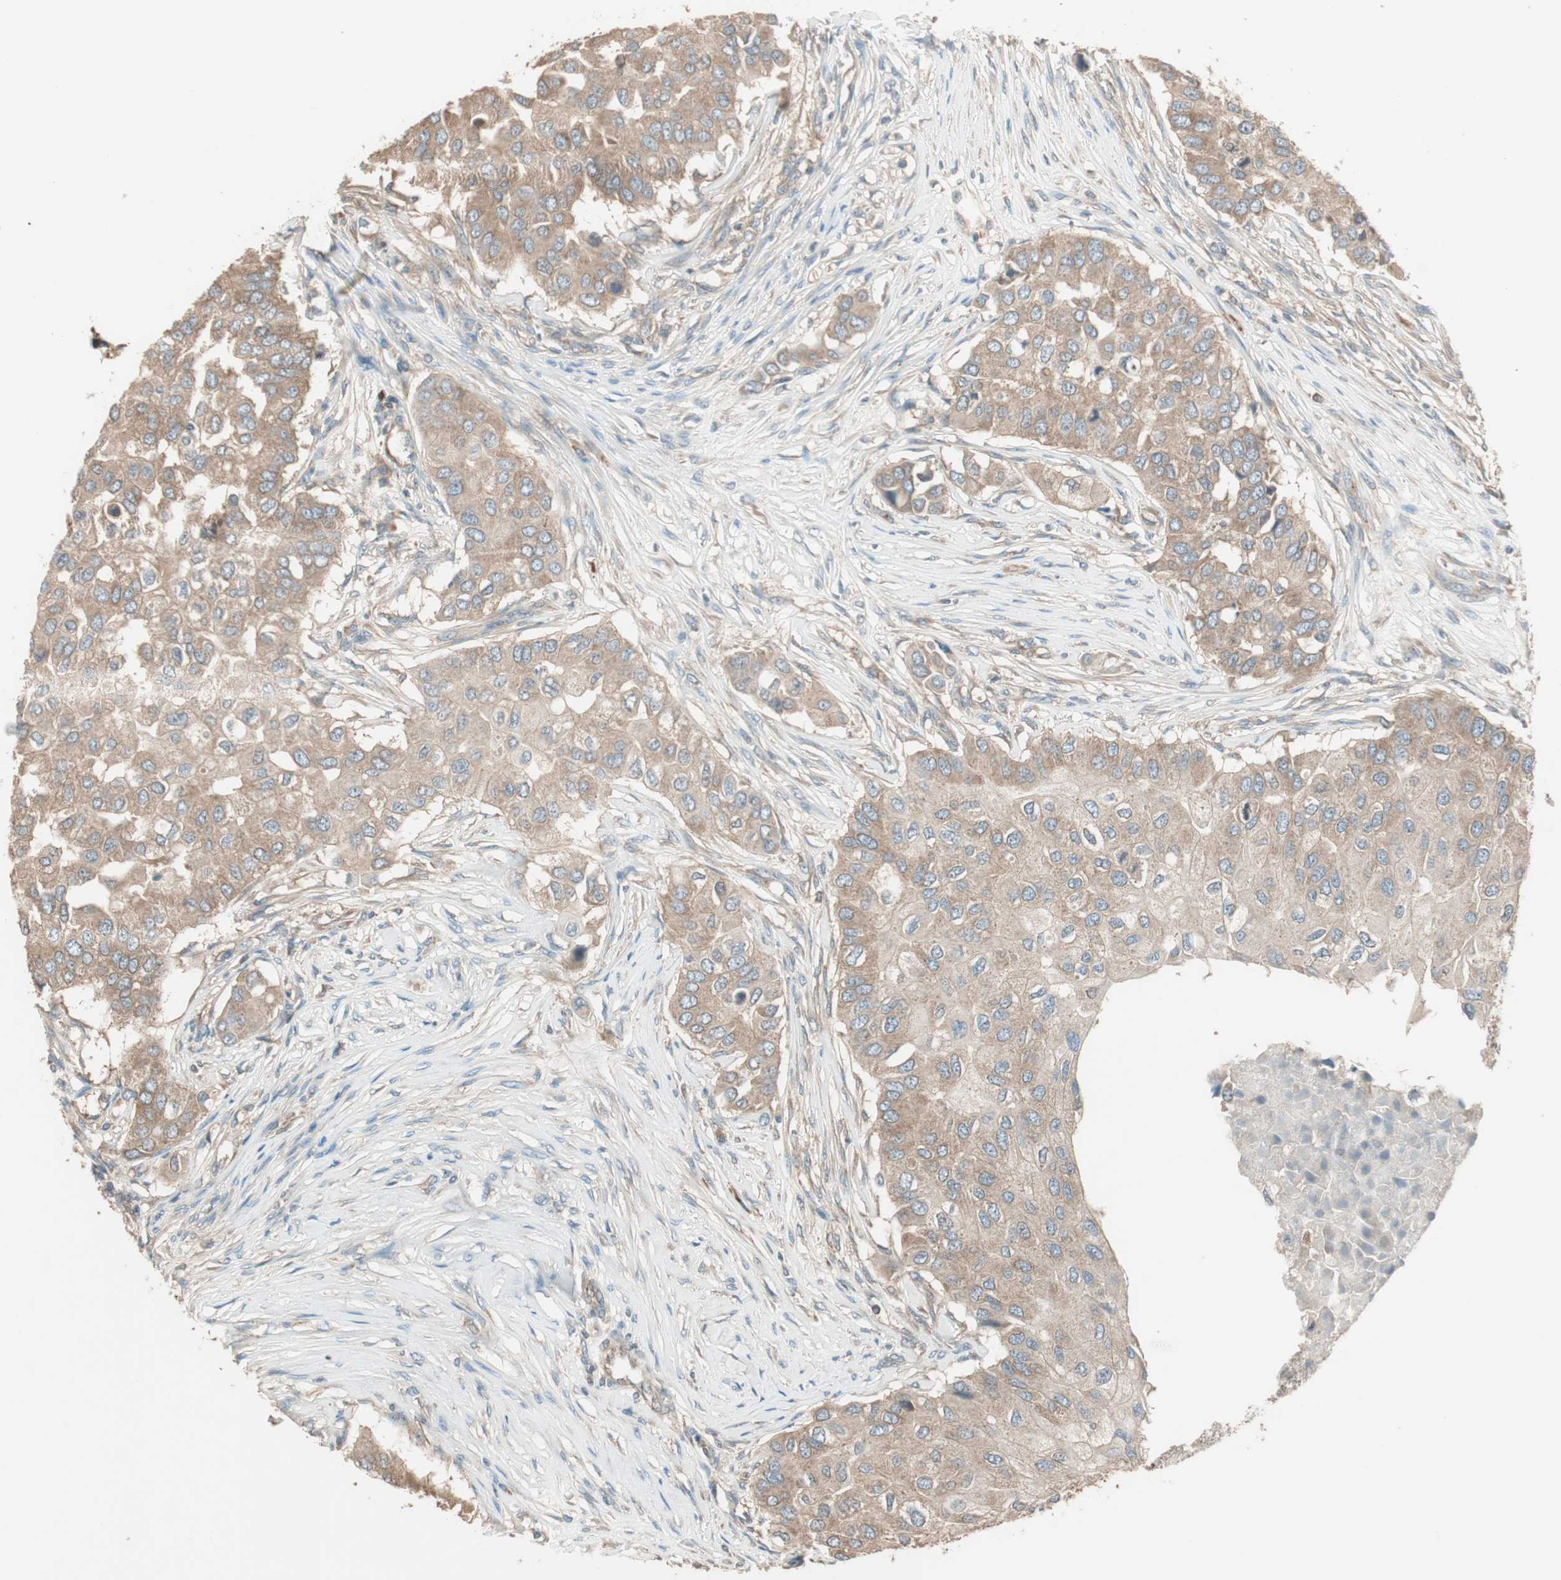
{"staining": {"intensity": "moderate", "quantity": ">75%", "location": "cytoplasmic/membranous"}, "tissue": "breast cancer", "cell_type": "Tumor cells", "image_type": "cancer", "snomed": [{"axis": "morphology", "description": "Normal tissue, NOS"}, {"axis": "morphology", "description": "Duct carcinoma"}, {"axis": "topography", "description": "Breast"}], "caption": "Immunohistochemical staining of breast invasive ductal carcinoma shows medium levels of moderate cytoplasmic/membranous positivity in about >75% of tumor cells.", "gene": "CC2D1A", "patient": {"sex": "female", "age": 49}}